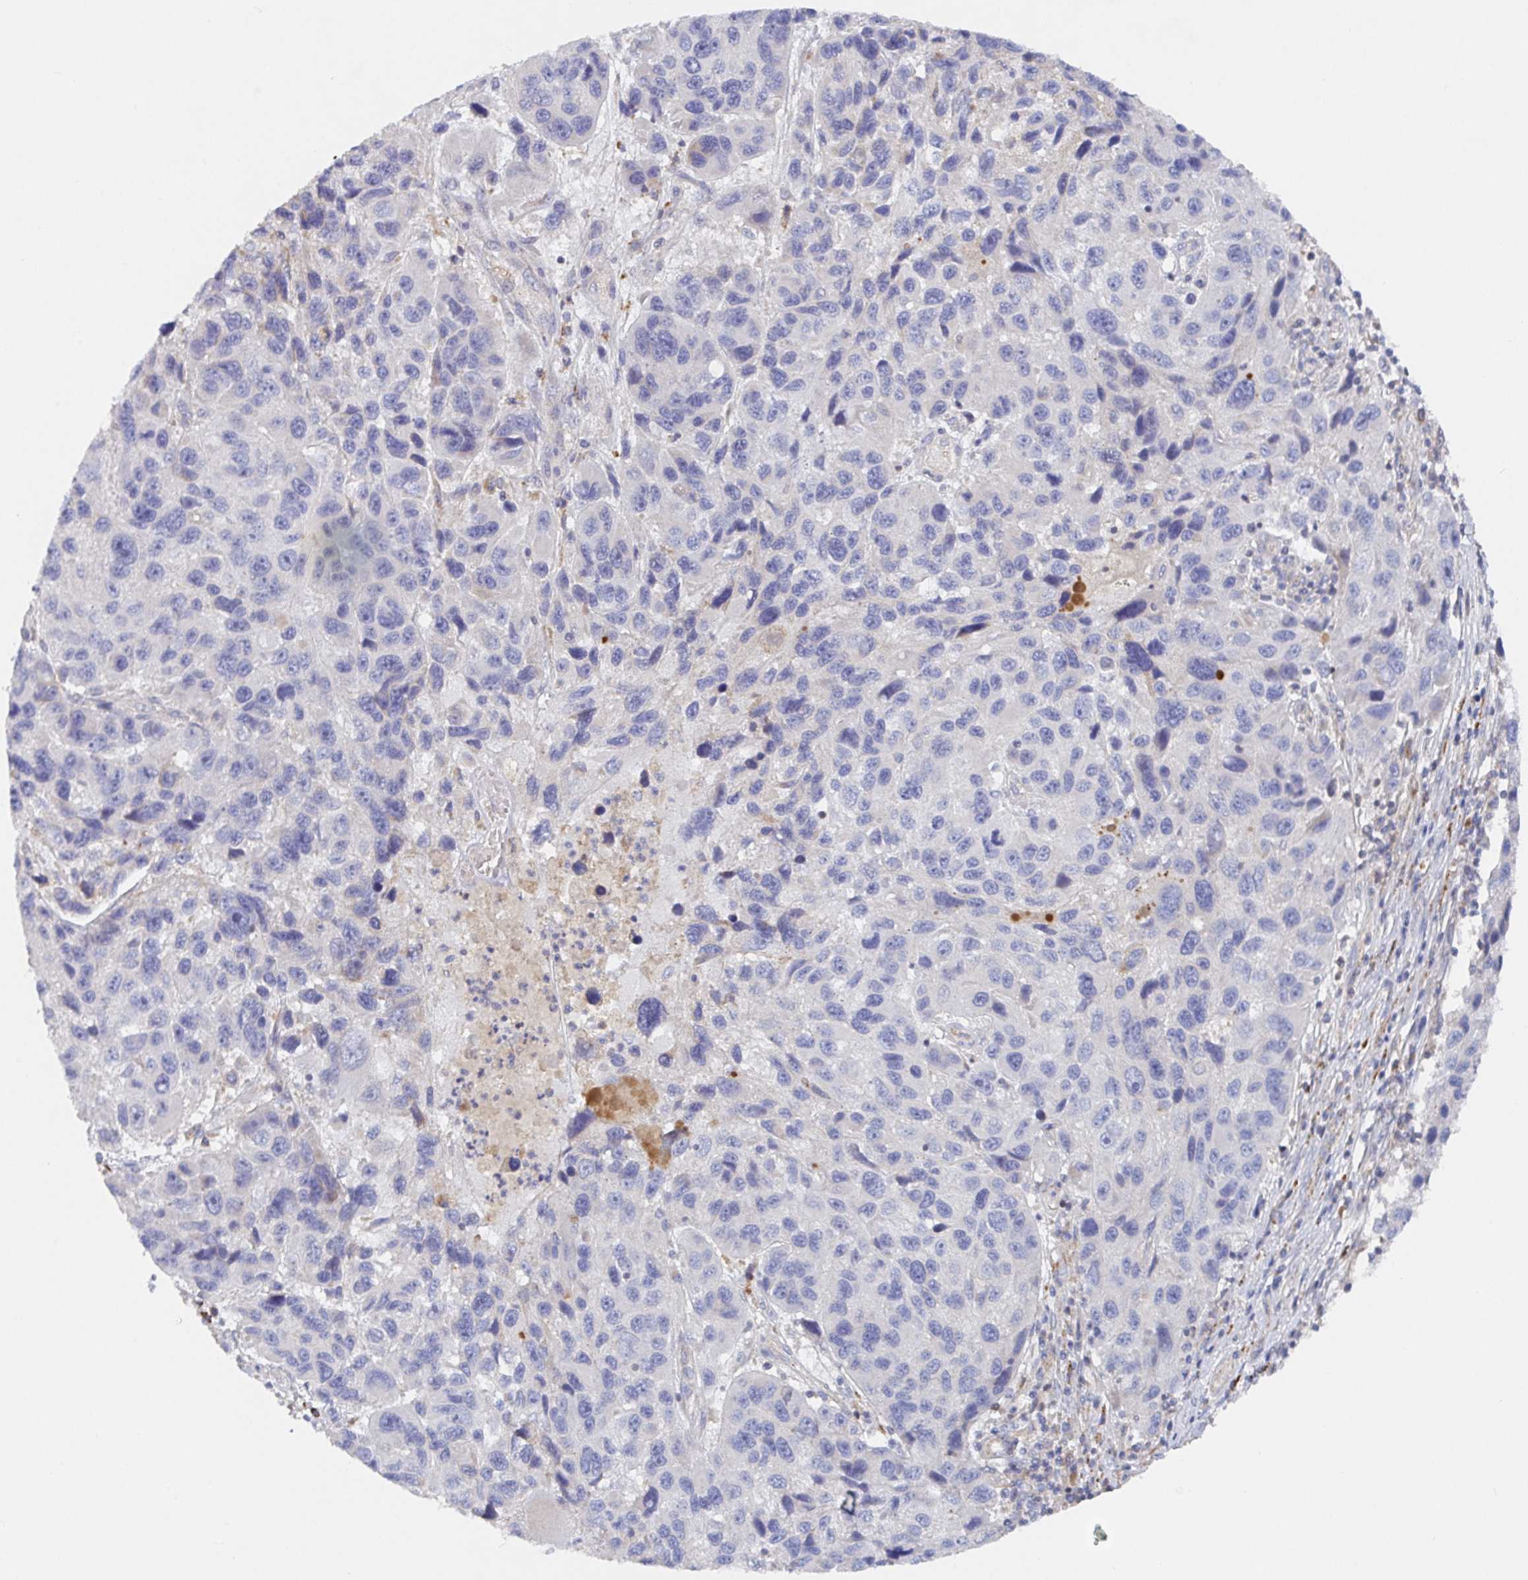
{"staining": {"intensity": "negative", "quantity": "none", "location": "none"}, "tissue": "melanoma", "cell_type": "Tumor cells", "image_type": "cancer", "snomed": [{"axis": "morphology", "description": "Malignant melanoma, NOS"}, {"axis": "topography", "description": "Skin"}], "caption": "High magnification brightfield microscopy of malignant melanoma stained with DAB (brown) and counterstained with hematoxylin (blue): tumor cells show no significant expression.", "gene": "IRAK2", "patient": {"sex": "male", "age": 53}}